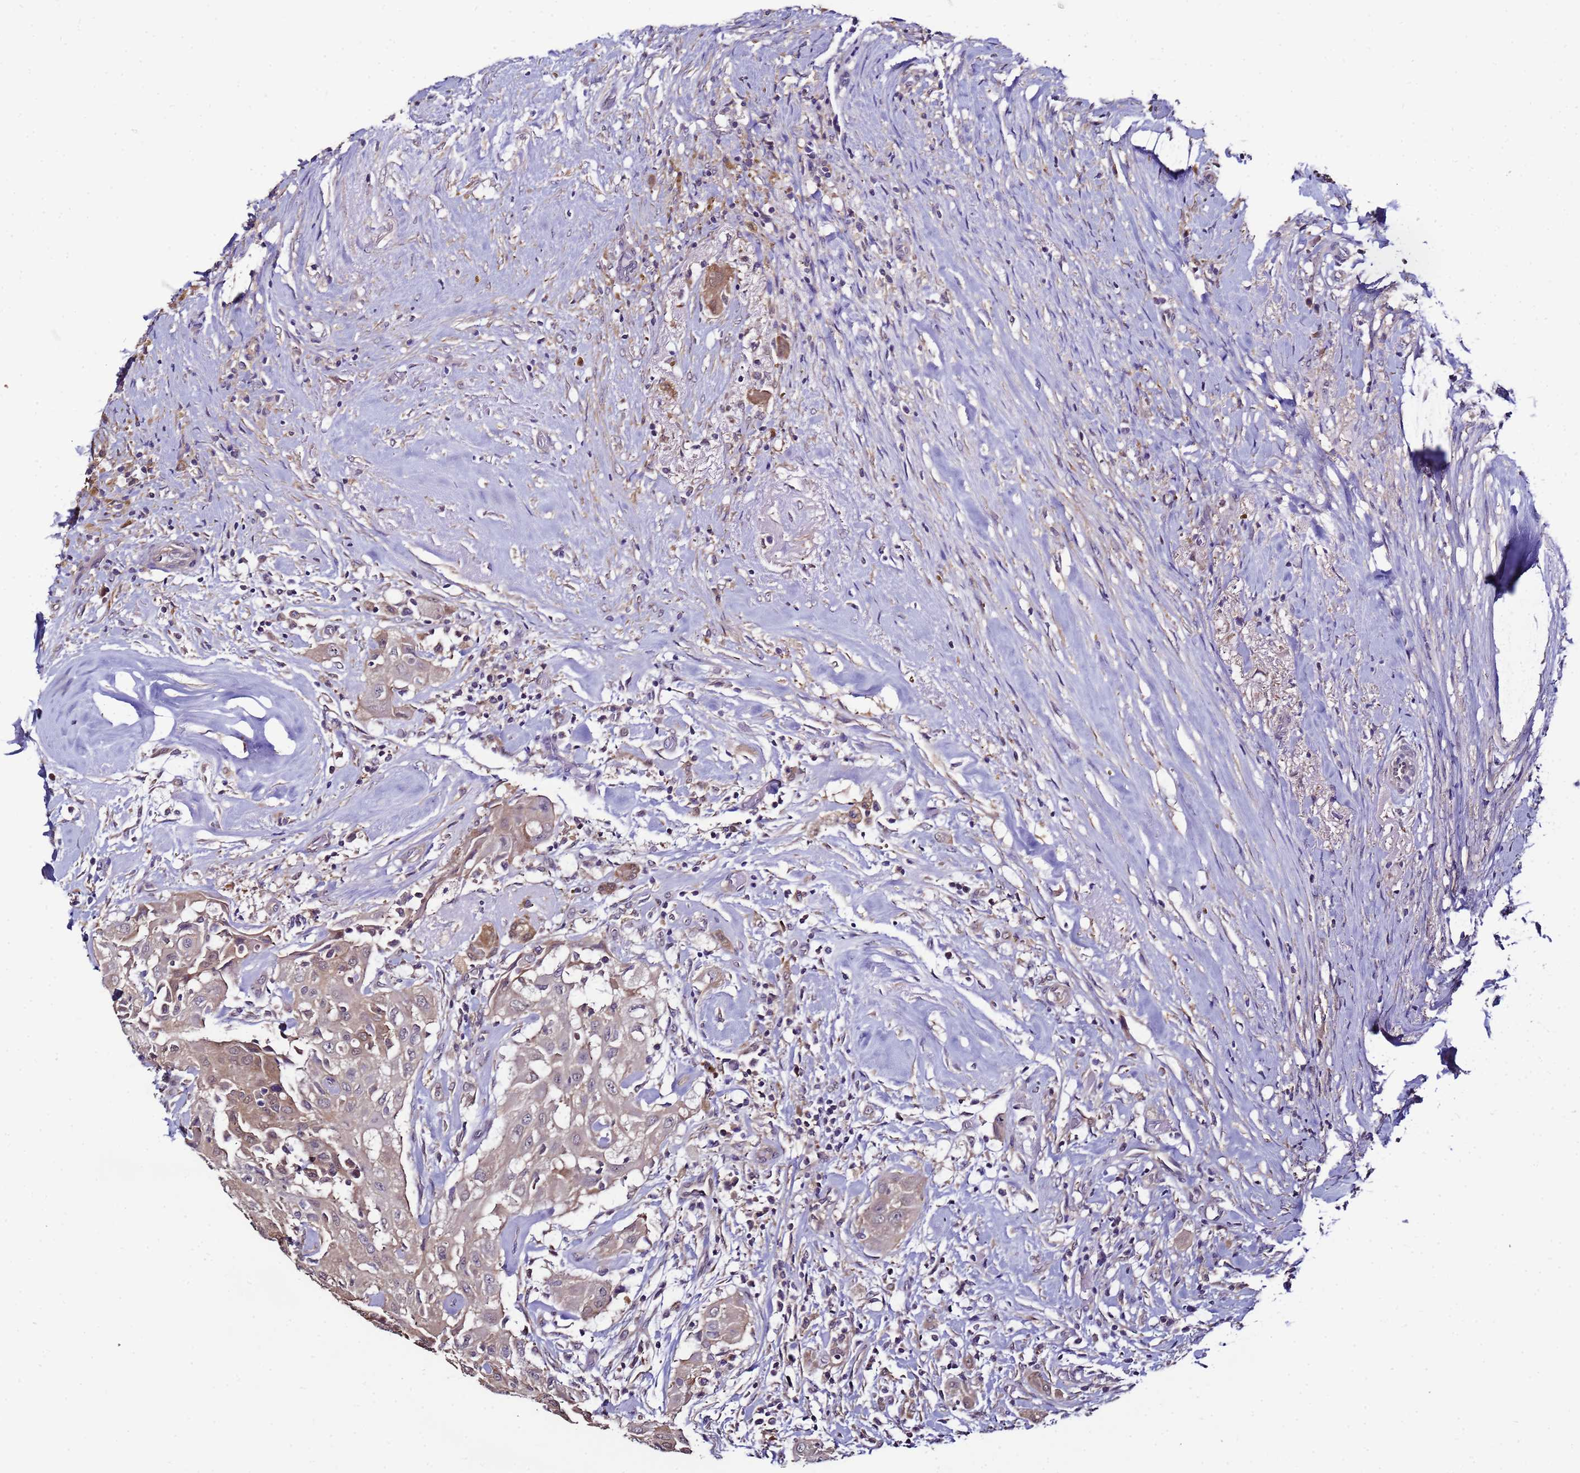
{"staining": {"intensity": "moderate", "quantity": "25%-75%", "location": "cytoplasmic/membranous"}, "tissue": "thyroid cancer", "cell_type": "Tumor cells", "image_type": "cancer", "snomed": [{"axis": "morphology", "description": "Papillary adenocarcinoma, NOS"}, {"axis": "topography", "description": "Thyroid gland"}], "caption": "This is a photomicrograph of IHC staining of thyroid cancer (papillary adenocarcinoma), which shows moderate positivity in the cytoplasmic/membranous of tumor cells.", "gene": "NAXE", "patient": {"sex": "female", "age": 59}}